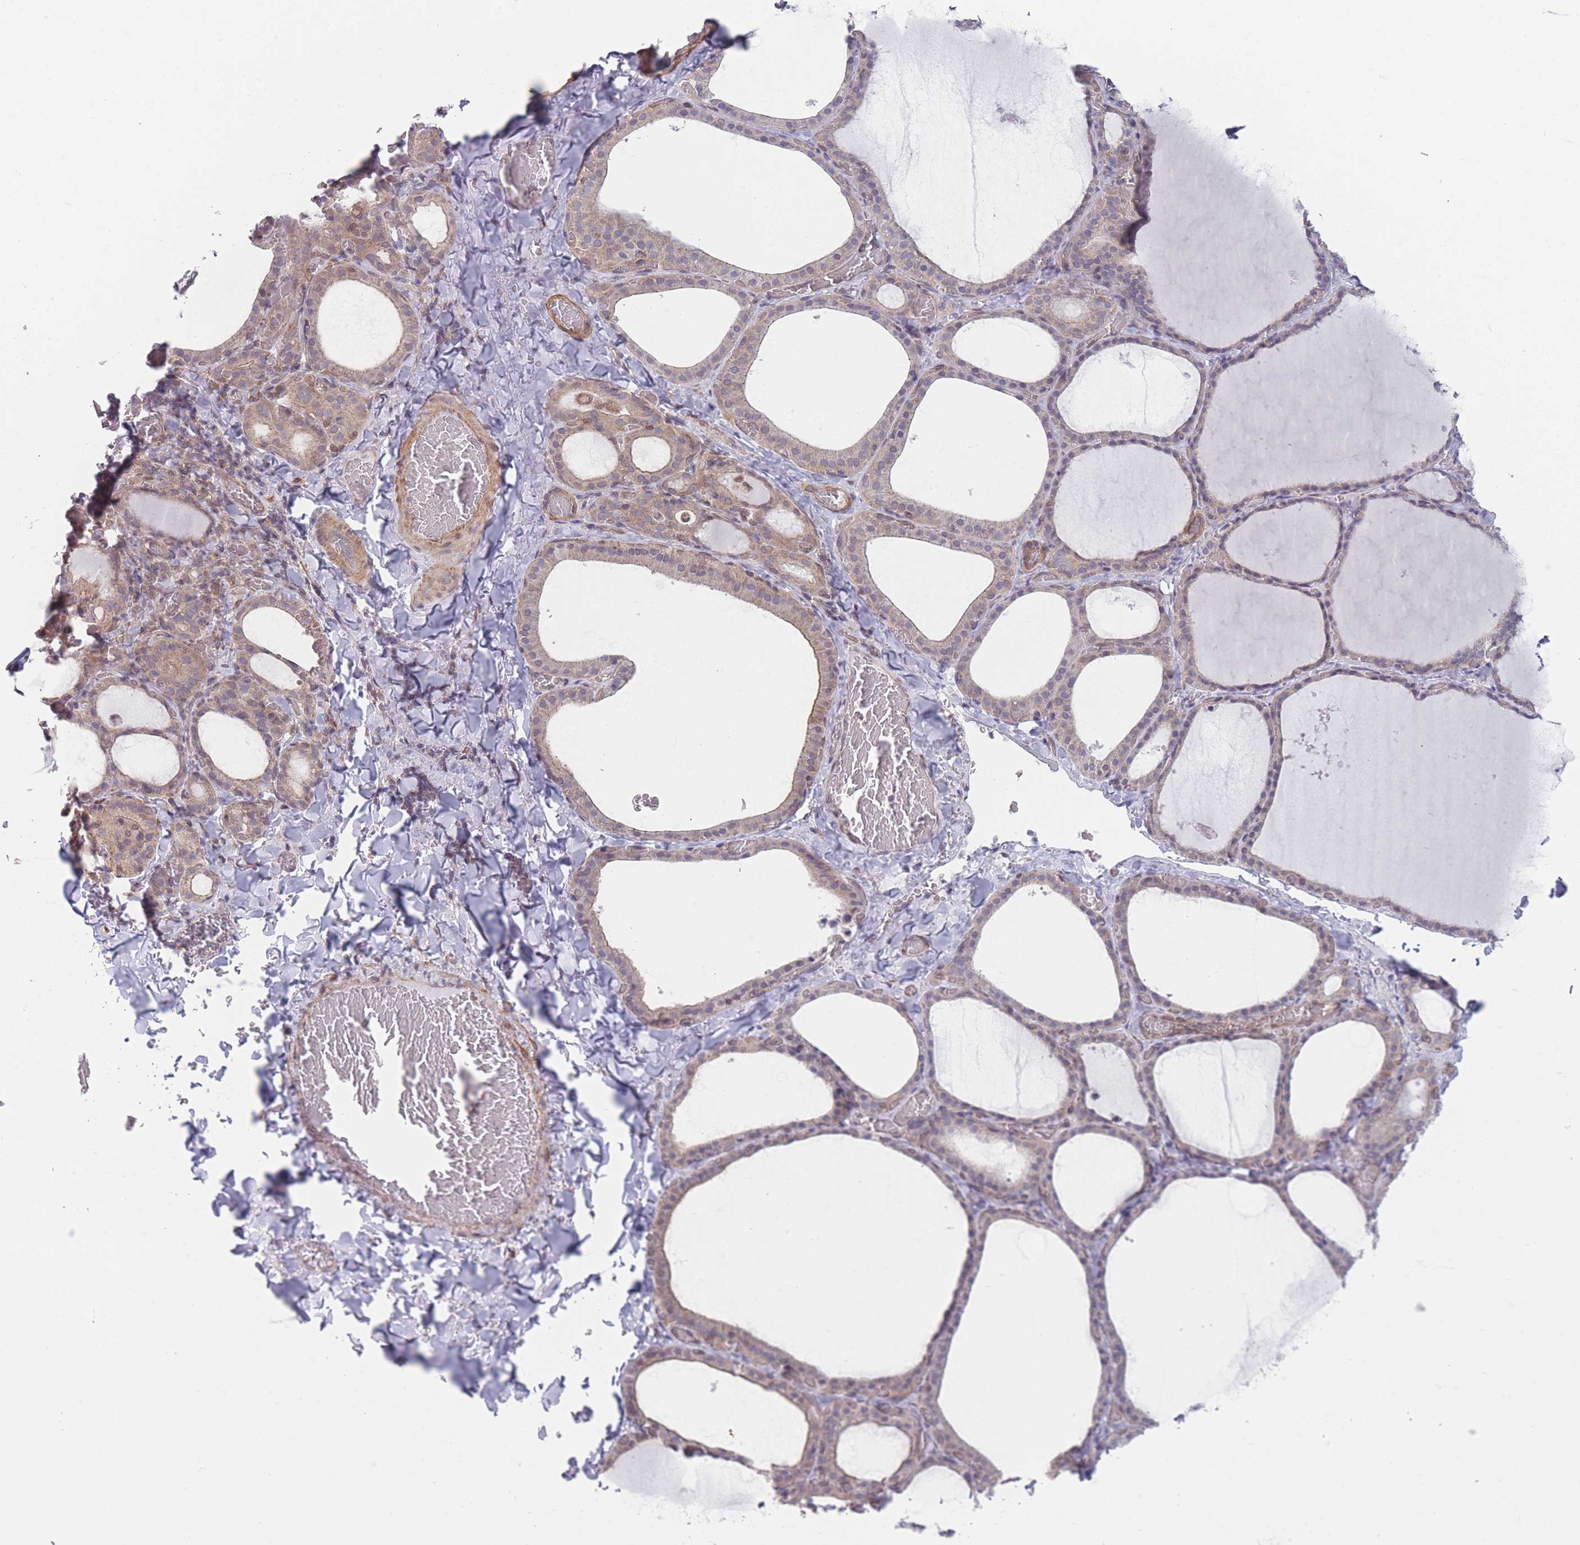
{"staining": {"intensity": "weak", "quantity": "25%-75%", "location": "cytoplasmic/membranous"}, "tissue": "thyroid gland", "cell_type": "Glandular cells", "image_type": "normal", "snomed": [{"axis": "morphology", "description": "Normal tissue, NOS"}, {"axis": "topography", "description": "Thyroid gland"}], "caption": "IHC photomicrograph of unremarkable thyroid gland: human thyroid gland stained using immunohistochemistry (IHC) exhibits low levels of weak protein expression localized specifically in the cytoplasmic/membranous of glandular cells, appearing as a cytoplasmic/membranous brown color.", "gene": "VRK2", "patient": {"sex": "female", "age": 39}}